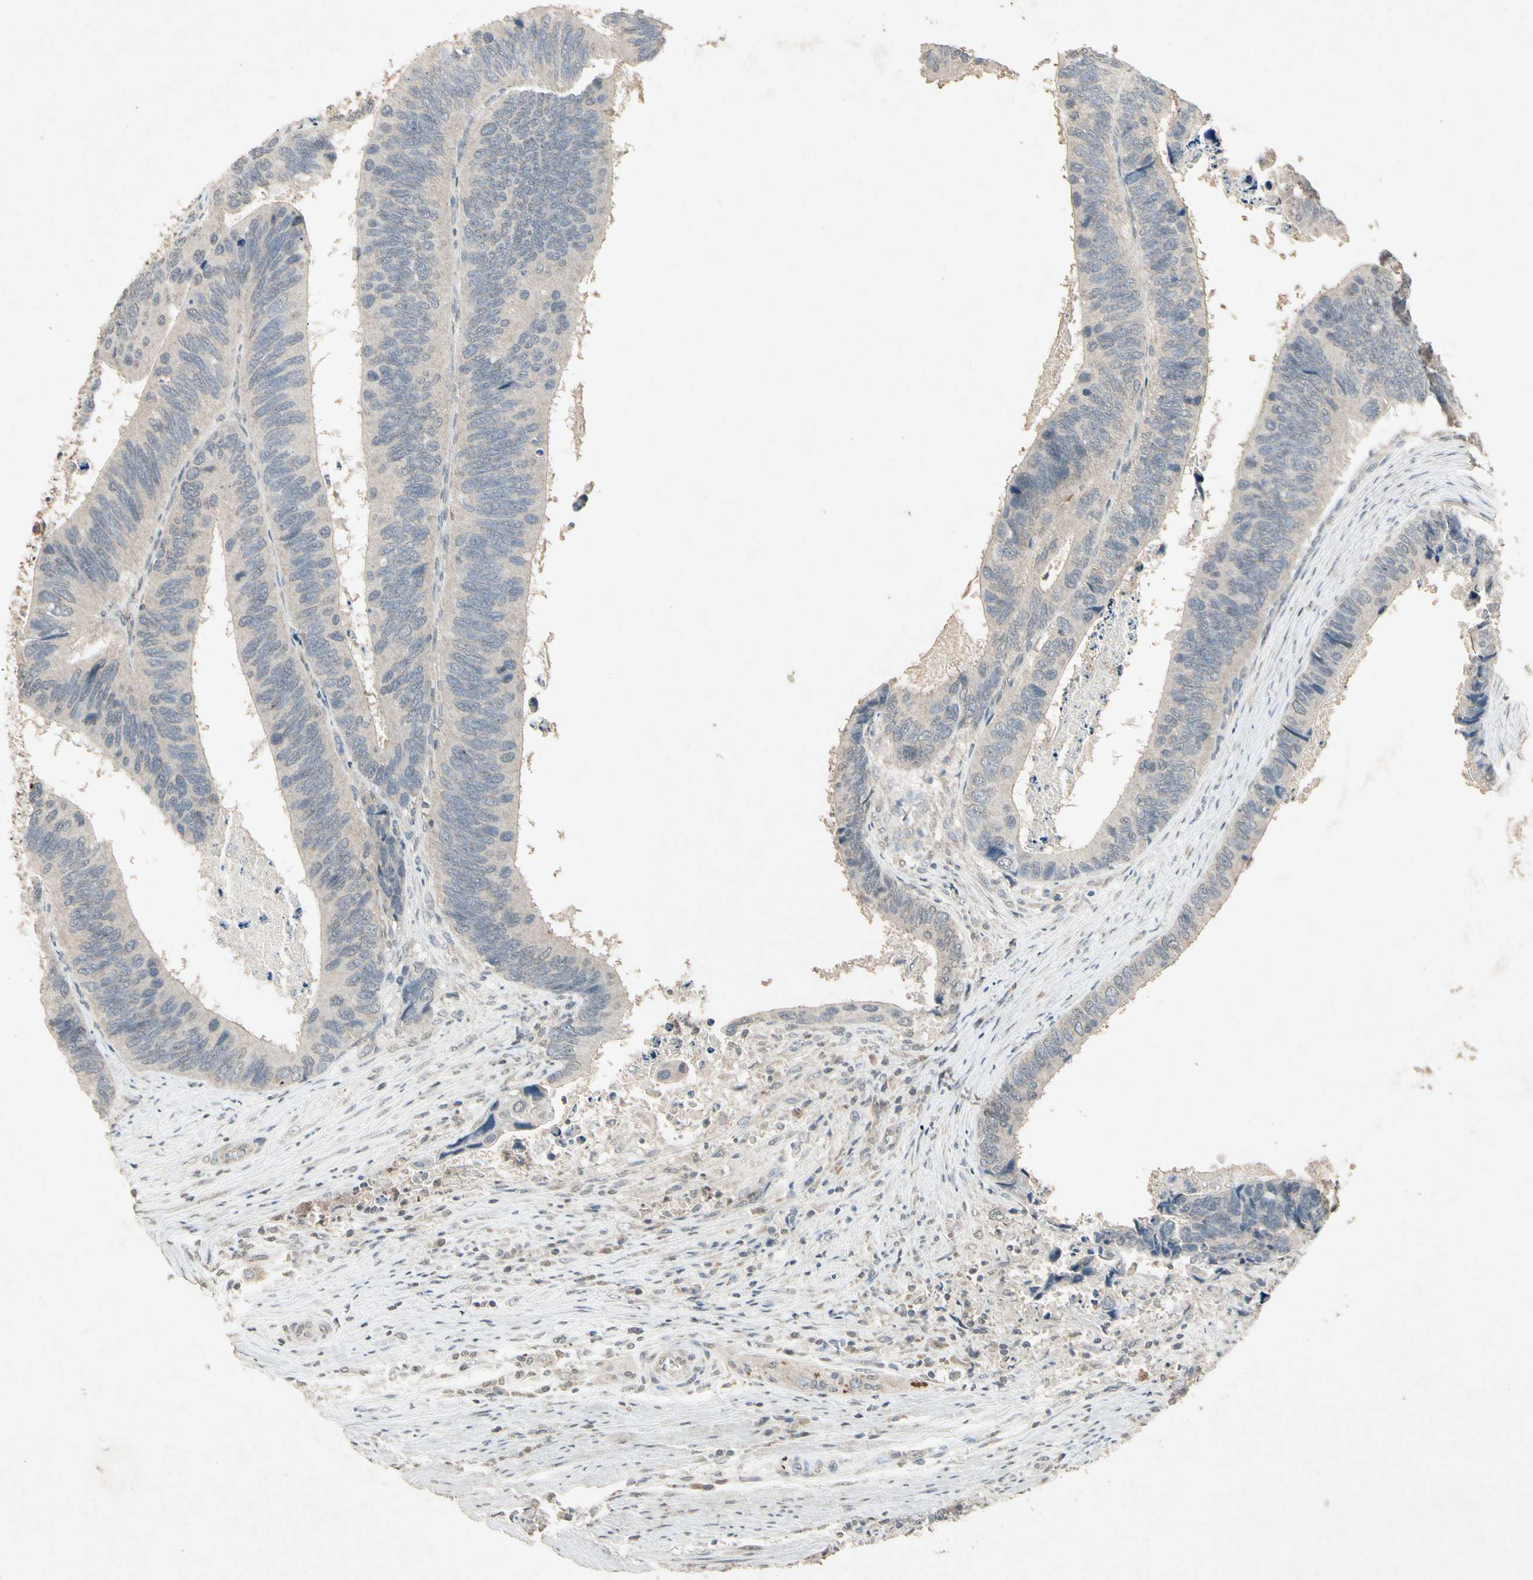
{"staining": {"intensity": "weak", "quantity": "<25%", "location": "cytoplasmic/membranous"}, "tissue": "colorectal cancer", "cell_type": "Tumor cells", "image_type": "cancer", "snomed": [{"axis": "morphology", "description": "Adenocarcinoma, NOS"}, {"axis": "topography", "description": "Colon"}], "caption": "High power microscopy photomicrograph of an immunohistochemistry photomicrograph of colorectal adenocarcinoma, revealing no significant positivity in tumor cells.", "gene": "GPLD1", "patient": {"sex": "male", "age": 72}}